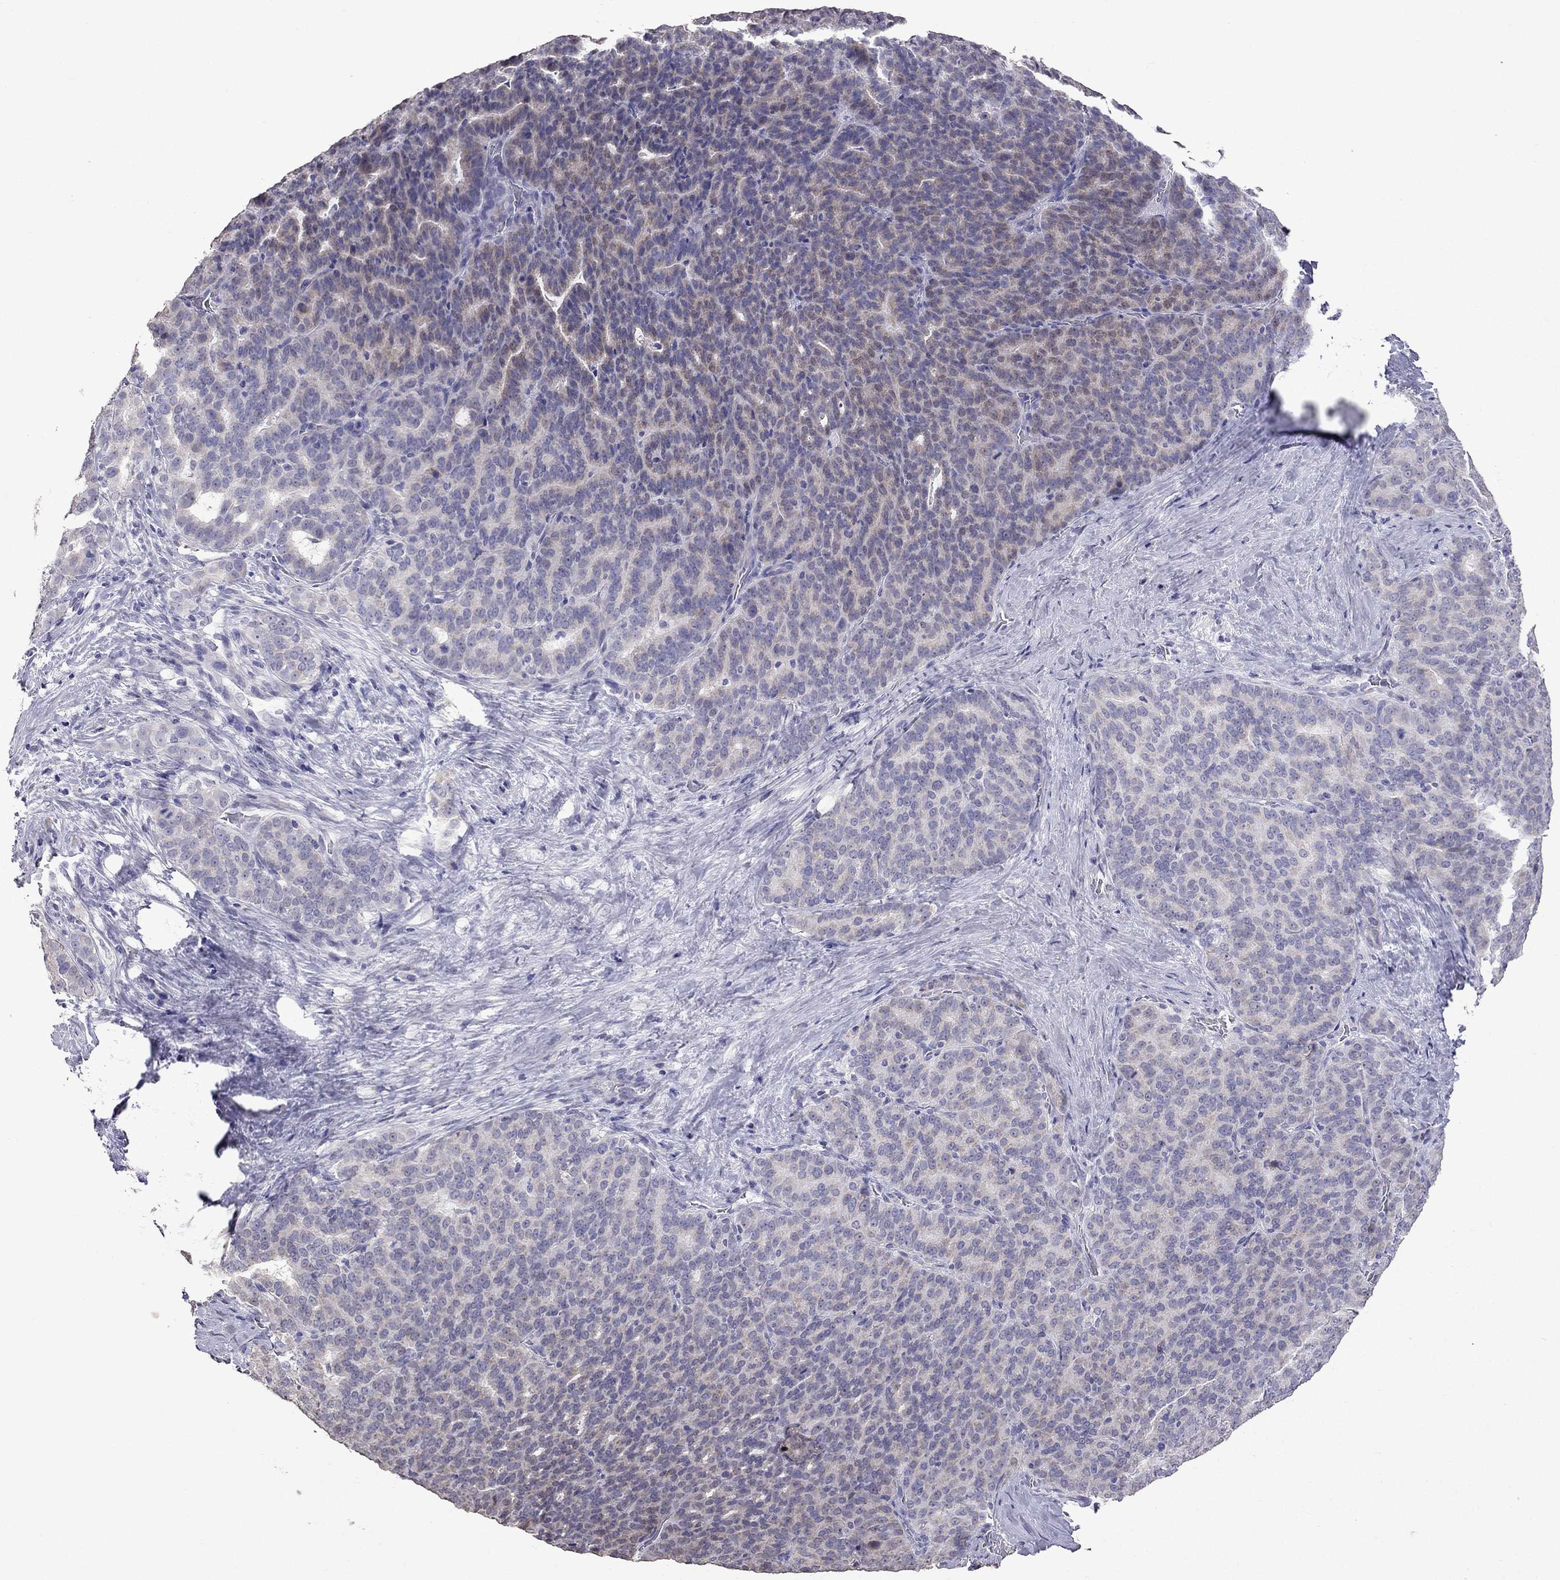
{"staining": {"intensity": "negative", "quantity": "none", "location": "none"}, "tissue": "liver cancer", "cell_type": "Tumor cells", "image_type": "cancer", "snomed": [{"axis": "morphology", "description": "Cholangiocarcinoma"}, {"axis": "topography", "description": "Liver"}], "caption": "Tumor cells show no significant protein positivity in liver cancer.", "gene": "AK5", "patient": {"sex": "female", "age": 47}}